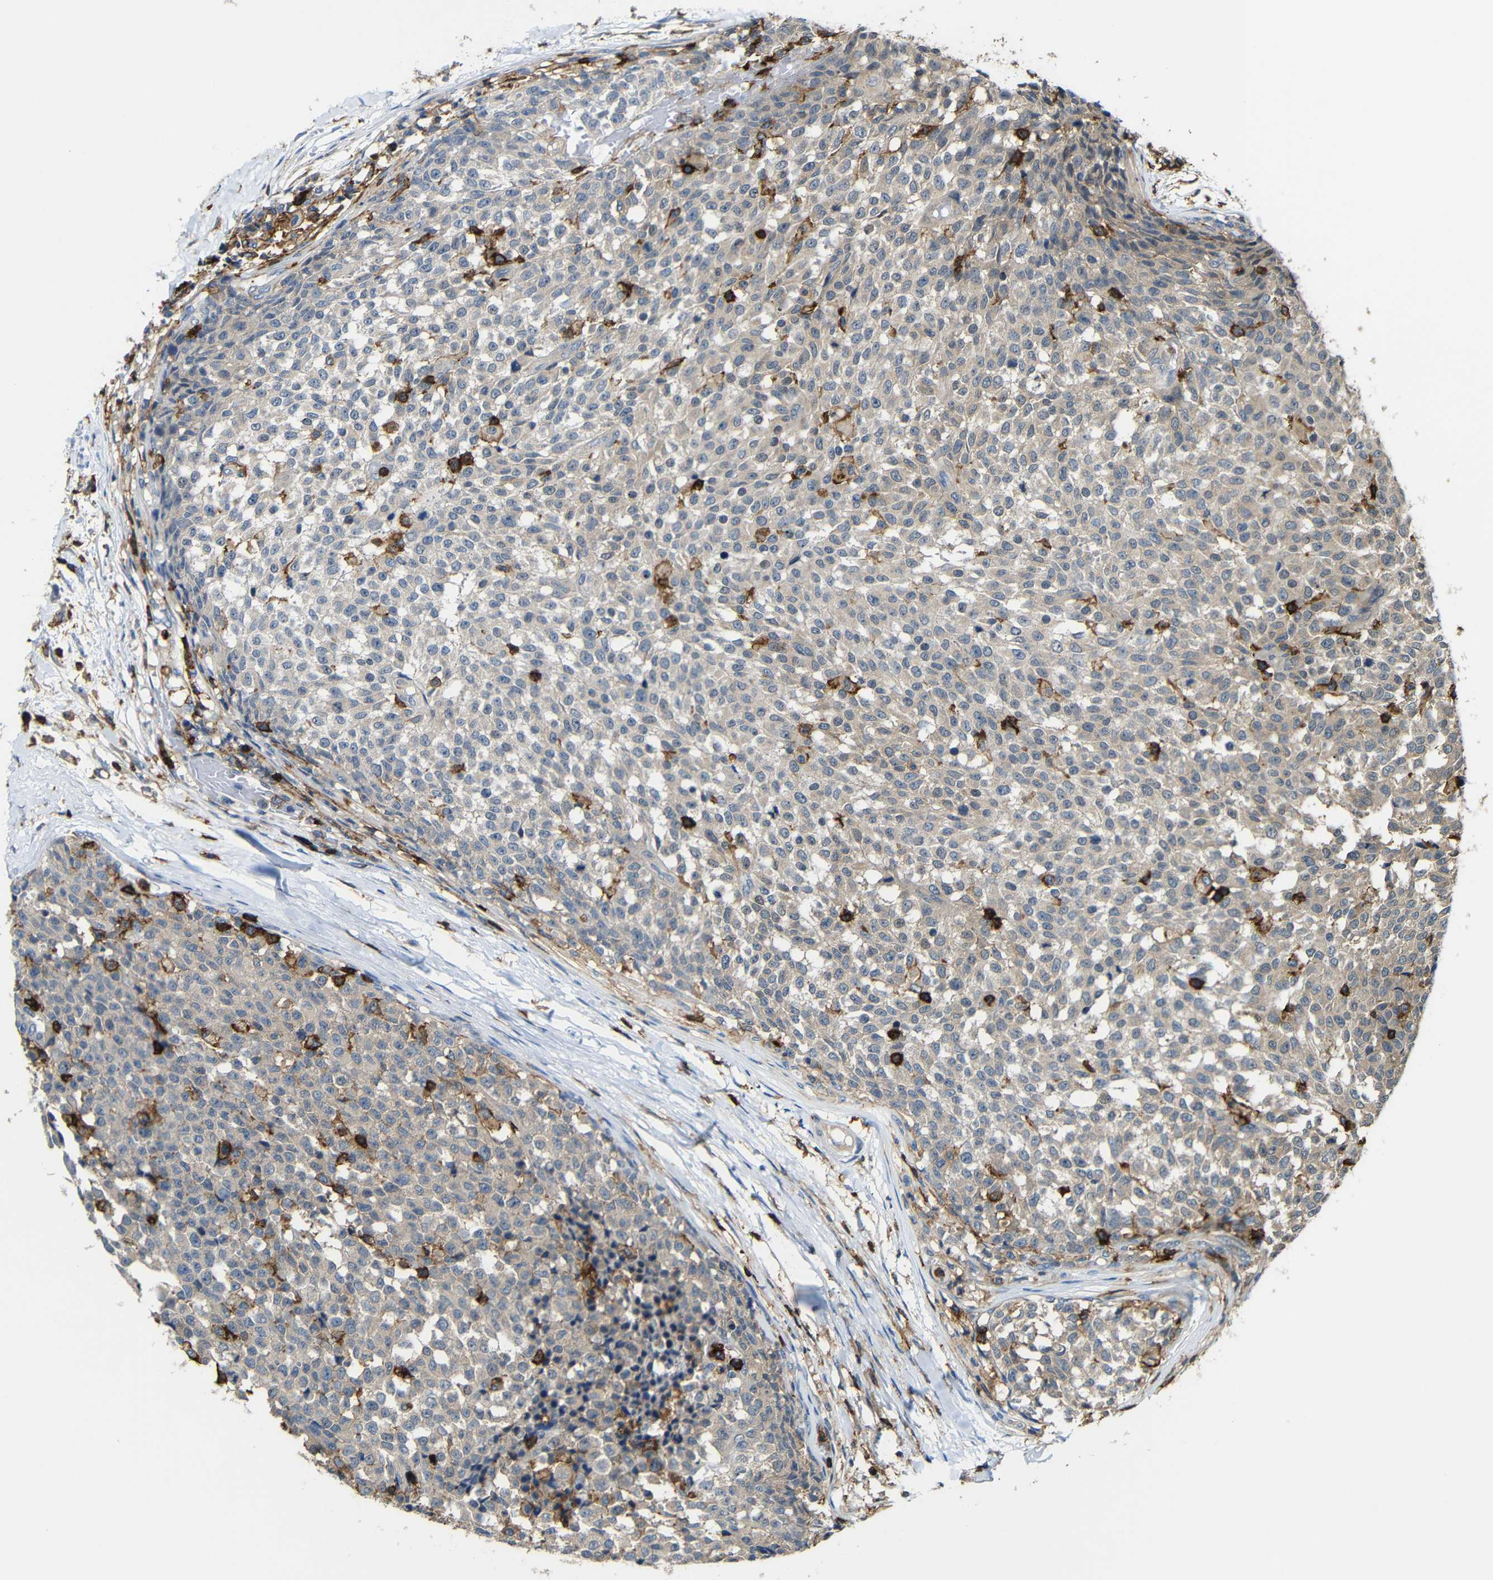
{"staining": {"intensity": "weak", "quantity": ">75%", "location": "cytoplasmic/membranous"}, "tissue": "testis cancer", "cell_type": "Tumor cells", "image_type": "cancer", "snomed": [{"axis": "morphology", "description": "Seminoma, NOS"}, {"axis": "topography", "description": "Testis"}], "caption": "IHC histopathology image of testis cancer (seminoma) stained for a protein (brown), which displays low levels of weak cytoplasmic/membranous staining in approximately >75% of tumor cells.", "gene": "P2RY12", "patient": {"sex": "male", "age": 59}}